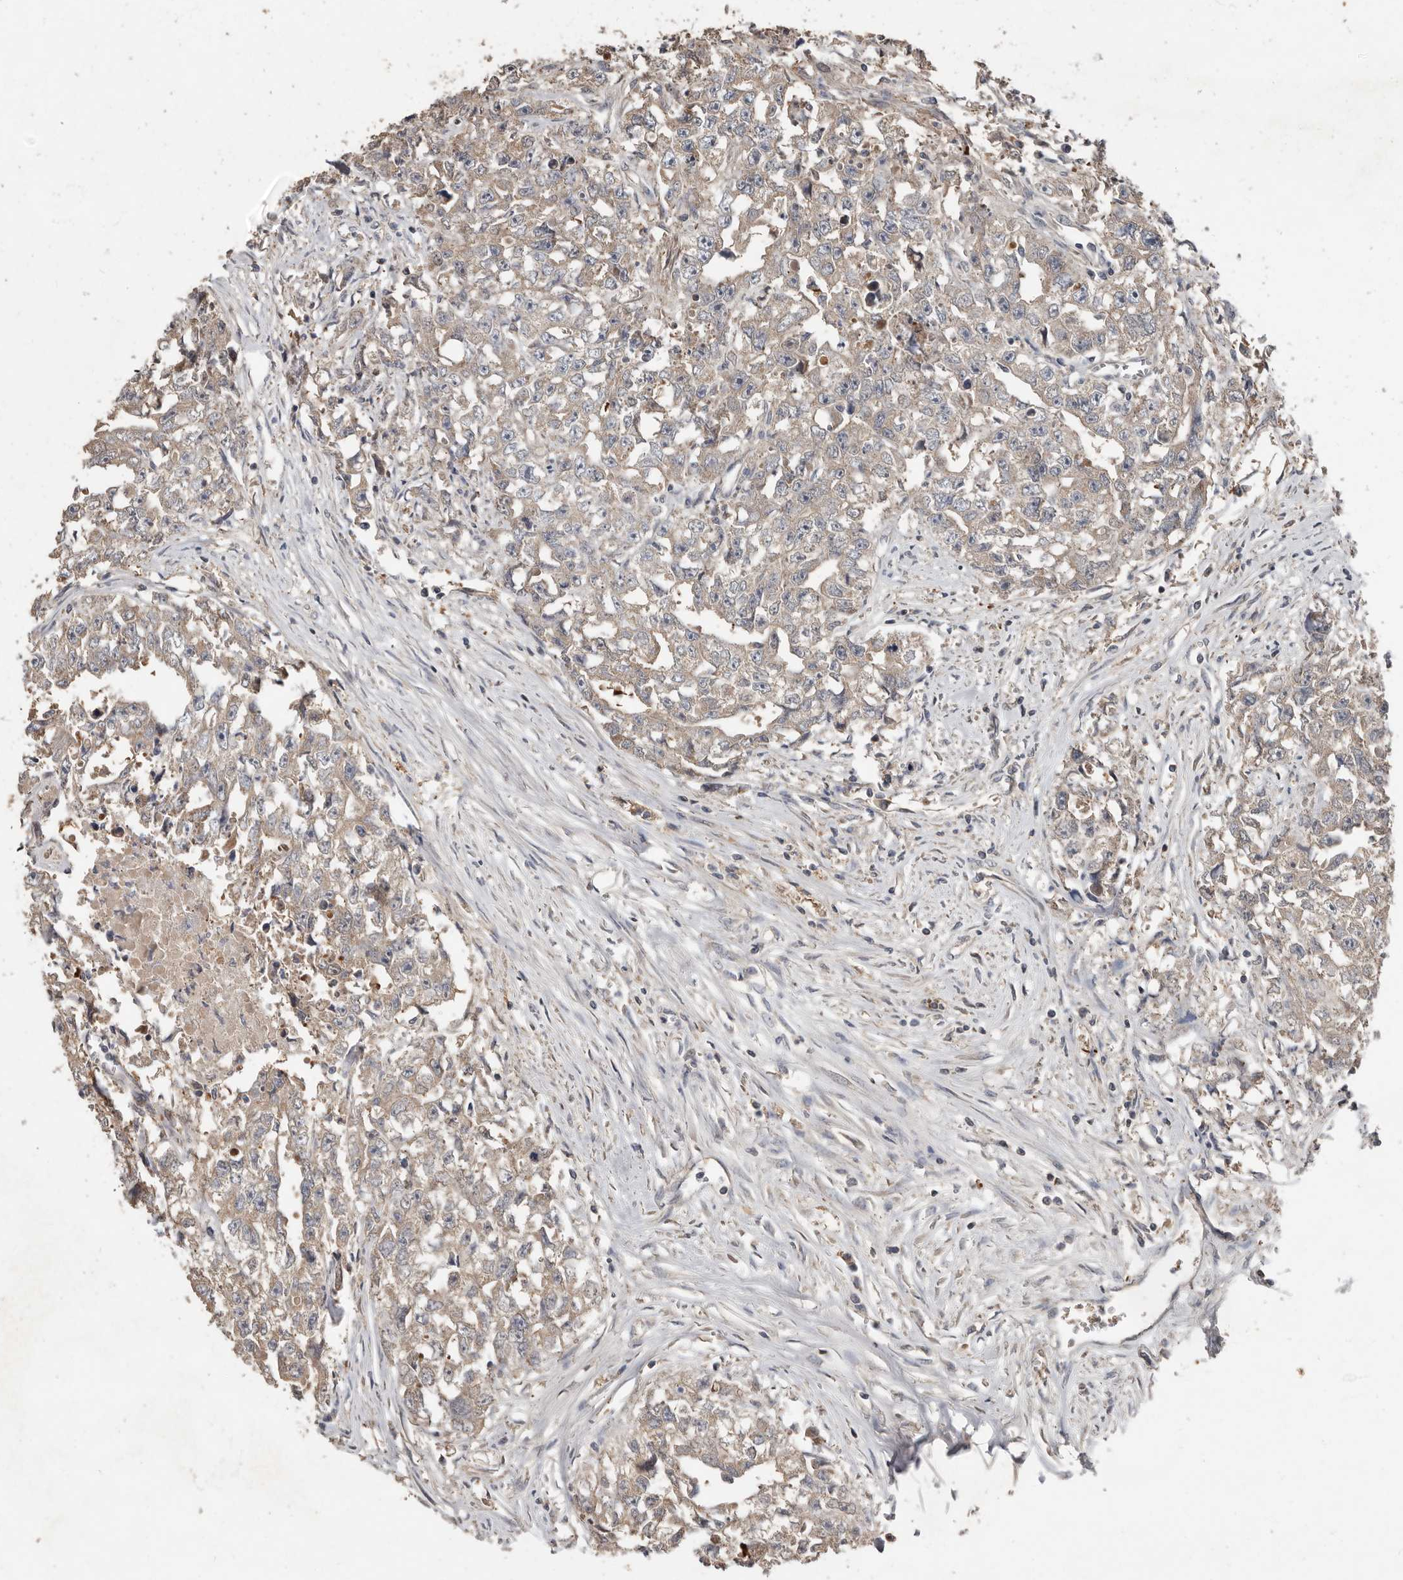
{"staining": {"intensity": "weak", "quantity": ">75%", "location": "cytoplasmic/membranous"}, "tissue": "testis cancer", "cell_type": "Tumor cells", "image_type": "cancer", "snomed": [{"axis": "morphology", "description": "Seminoma, NOS"}, {"axis": "morphology", "description": "Carcinoma, Embryonal, NOS"}, {"axis": "topography", "description": "Testis"}], "caption": "Embryonal carcinoma (testis) tissue reveals weak cytoplasmic/membranous positivity in about >75% of tumor cells", "gene": "KIF26B", "patient": {"sex": "male", "age": 43}}